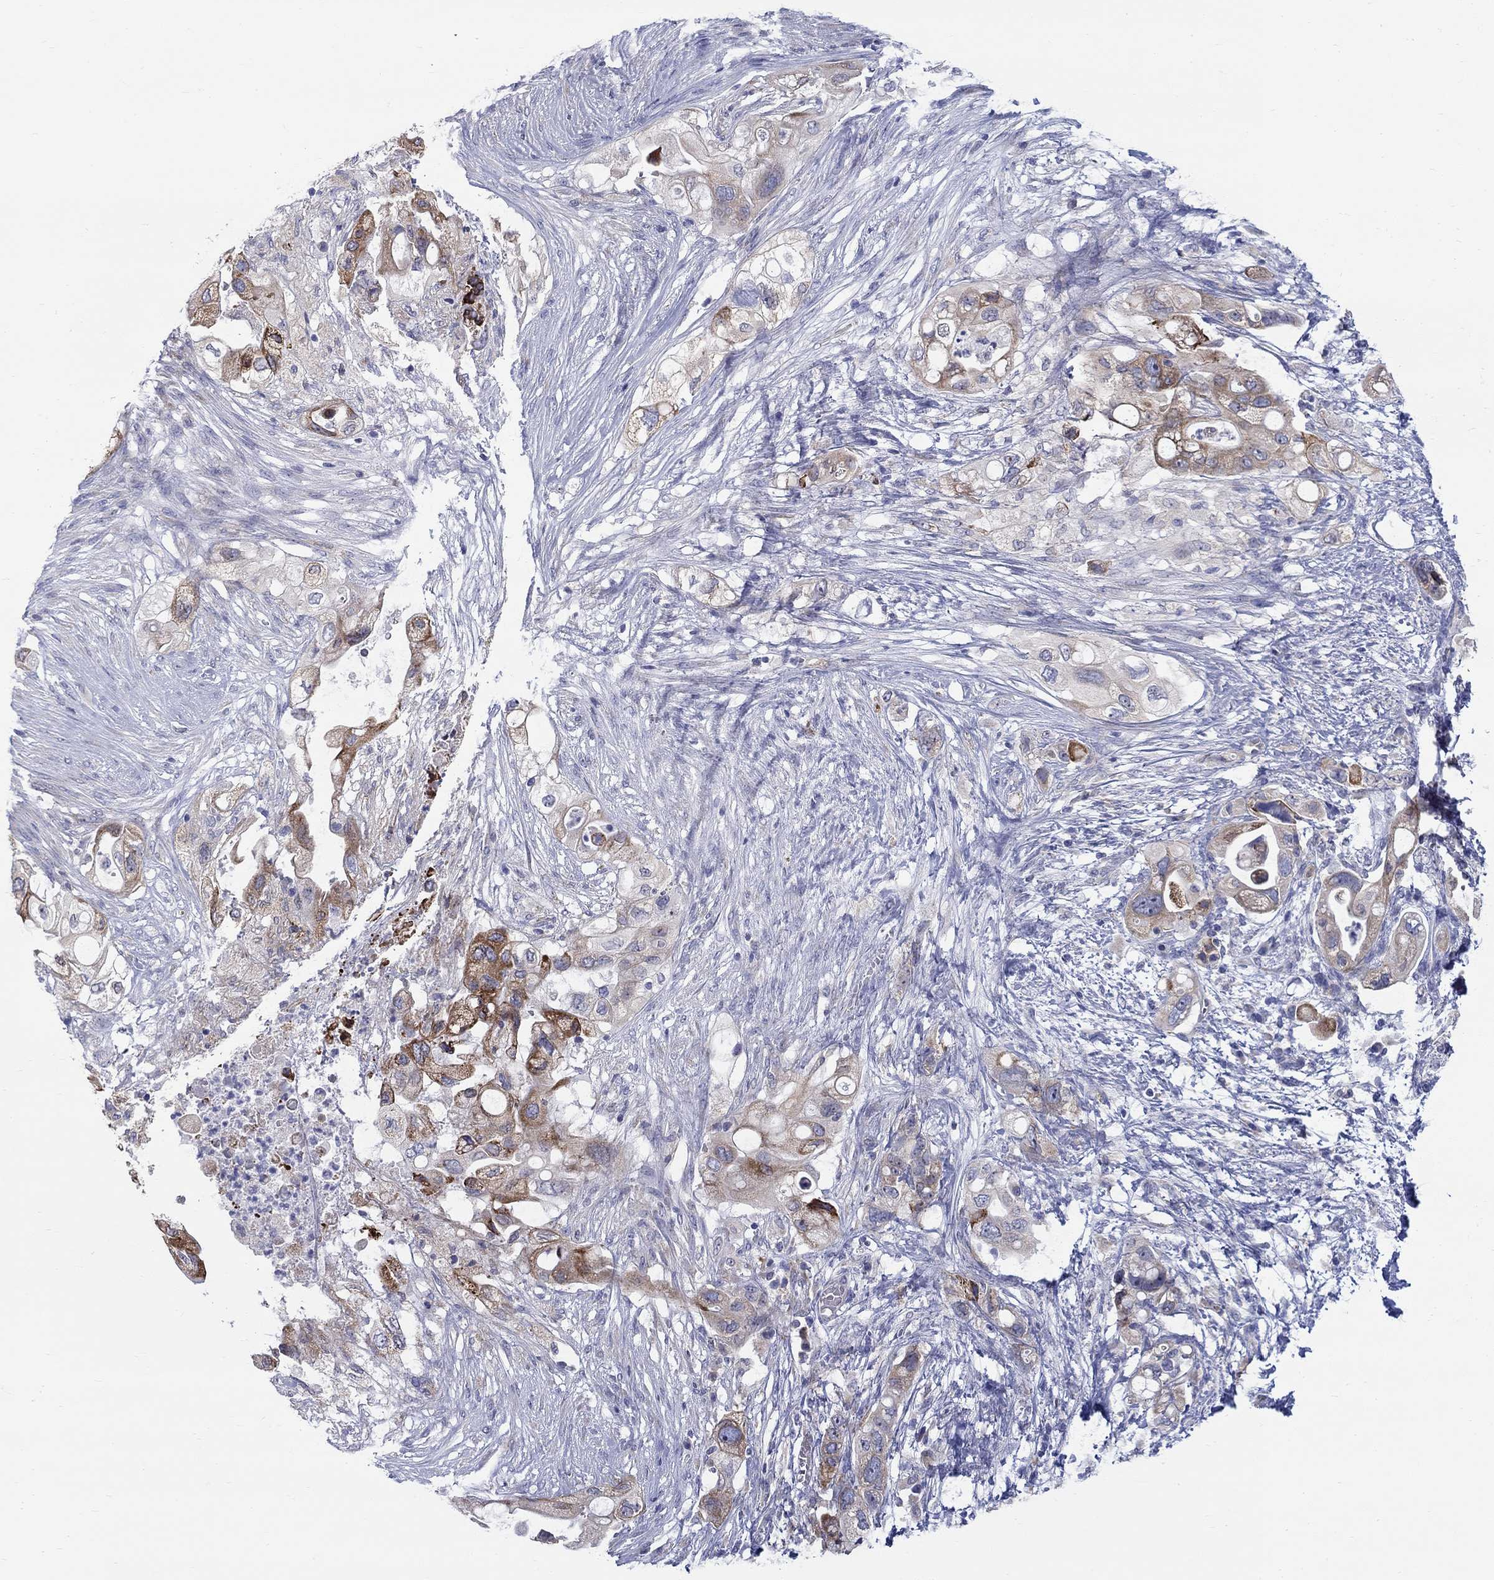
{"staining": {"intensity": "strong", "quantity": "<25%", "location": "cytoplasmic/membranous"}, "tissue": "pancreatic cancer", "cell_type": "Tumor cells", "image_type": "cancer", "snomed": [{"axis": "morphology", "description": "Adenocarcinoma, NOS"}, {"axis": "topography", "description": "Pancreas"}], "caption": "Immunohistochemistry micrograph of pancreatic adenocarcinoma stained for a protein (brown), which reveals medium levels of strong cytoplasmic/membranous positivity in about <25% of tumor cells.", "gene": "QRFPR", "patient": {"sex": "female", "age": 72}}